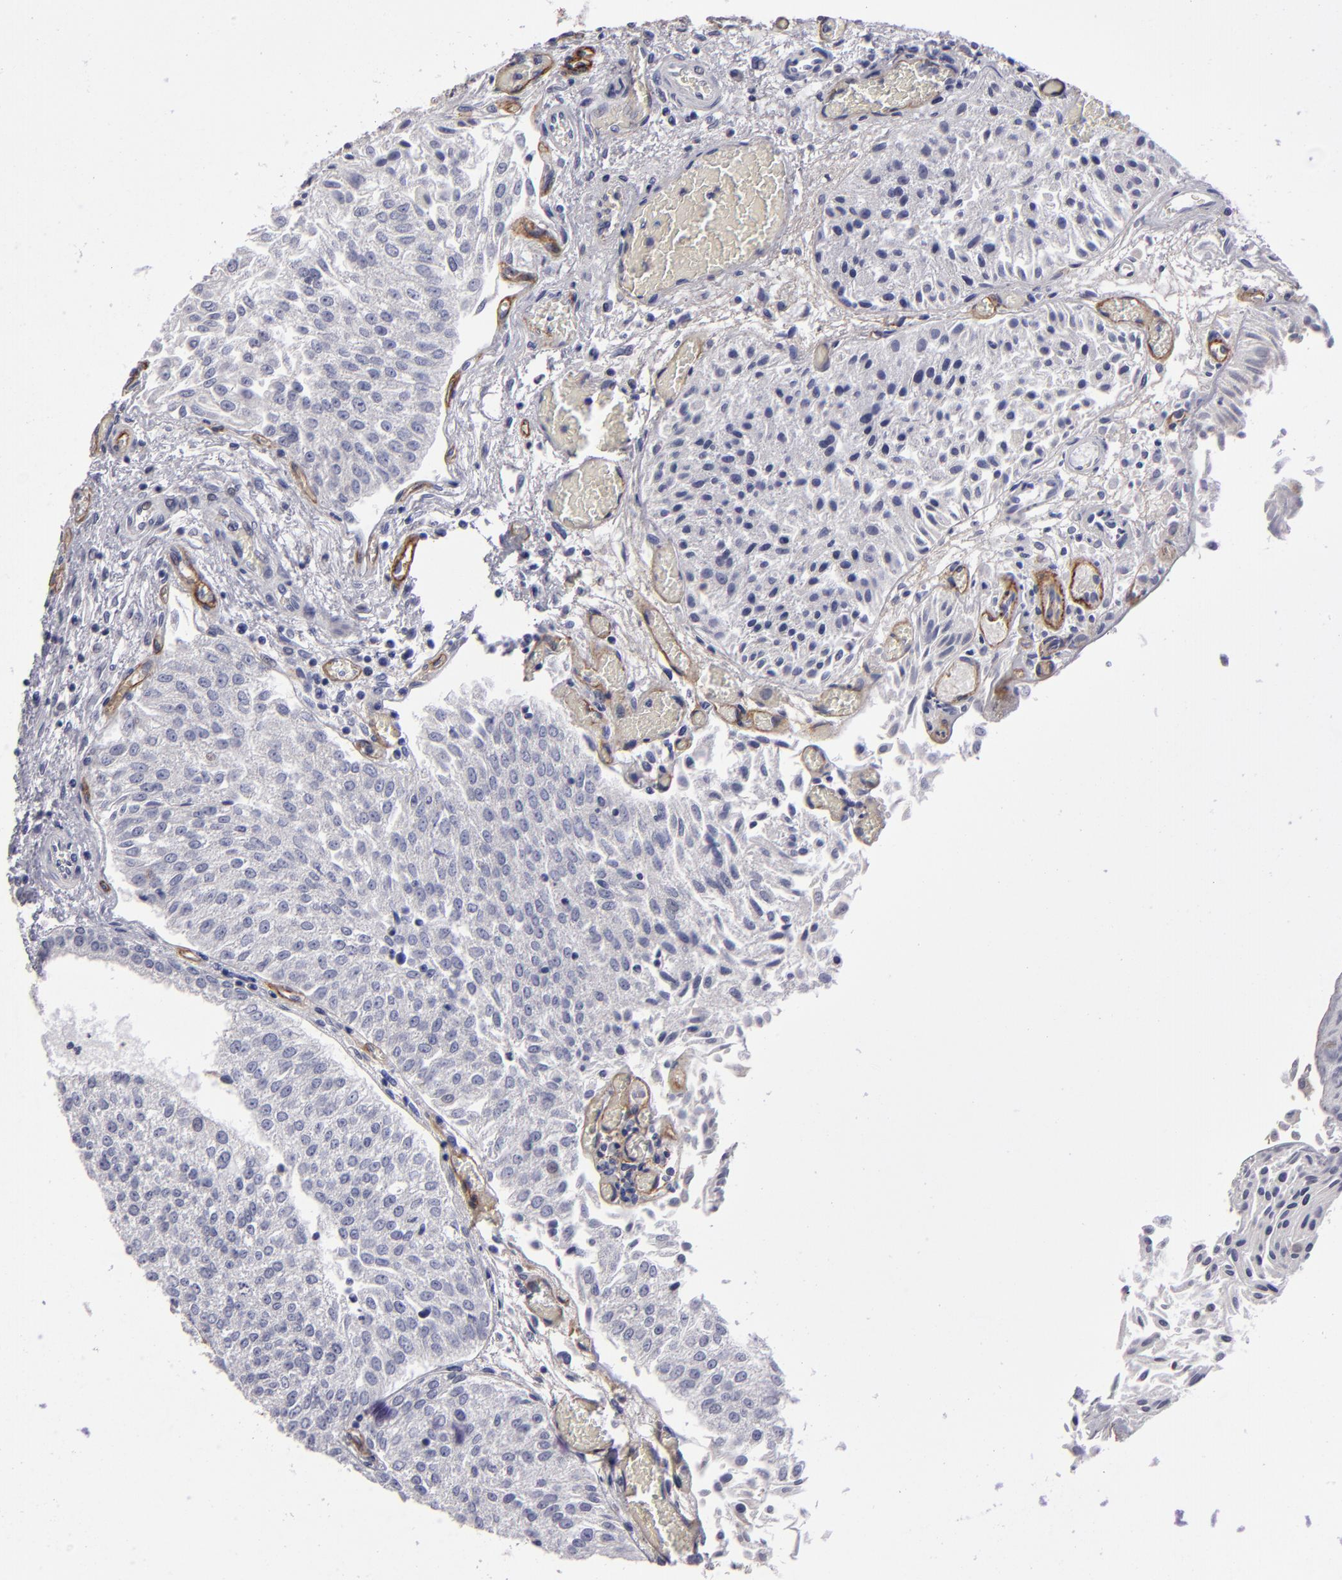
{"staining": {"intensity": "negative", "quantity": "none", "location": "none"}, "tissue": "urothelial cancer", "cell_type": "Tumor cells", "image_type": "cancer", "snomed": [{"axis": "morphology", "description": "Urothelial carcinoma, Low grade"}, {"axis": "topography", "description": "Urinary bladder"}], "caption": "High magnification brightfield microscopy of low-grade urothelial carcinoma stained with DAB (3,3'-diaminobenzidine) (brown) and counterstained with hematoxylin (blue): tumor cells show no significant expression.", "gene": "ZNF175", "patient": {"sex": "male", "age": 86}}